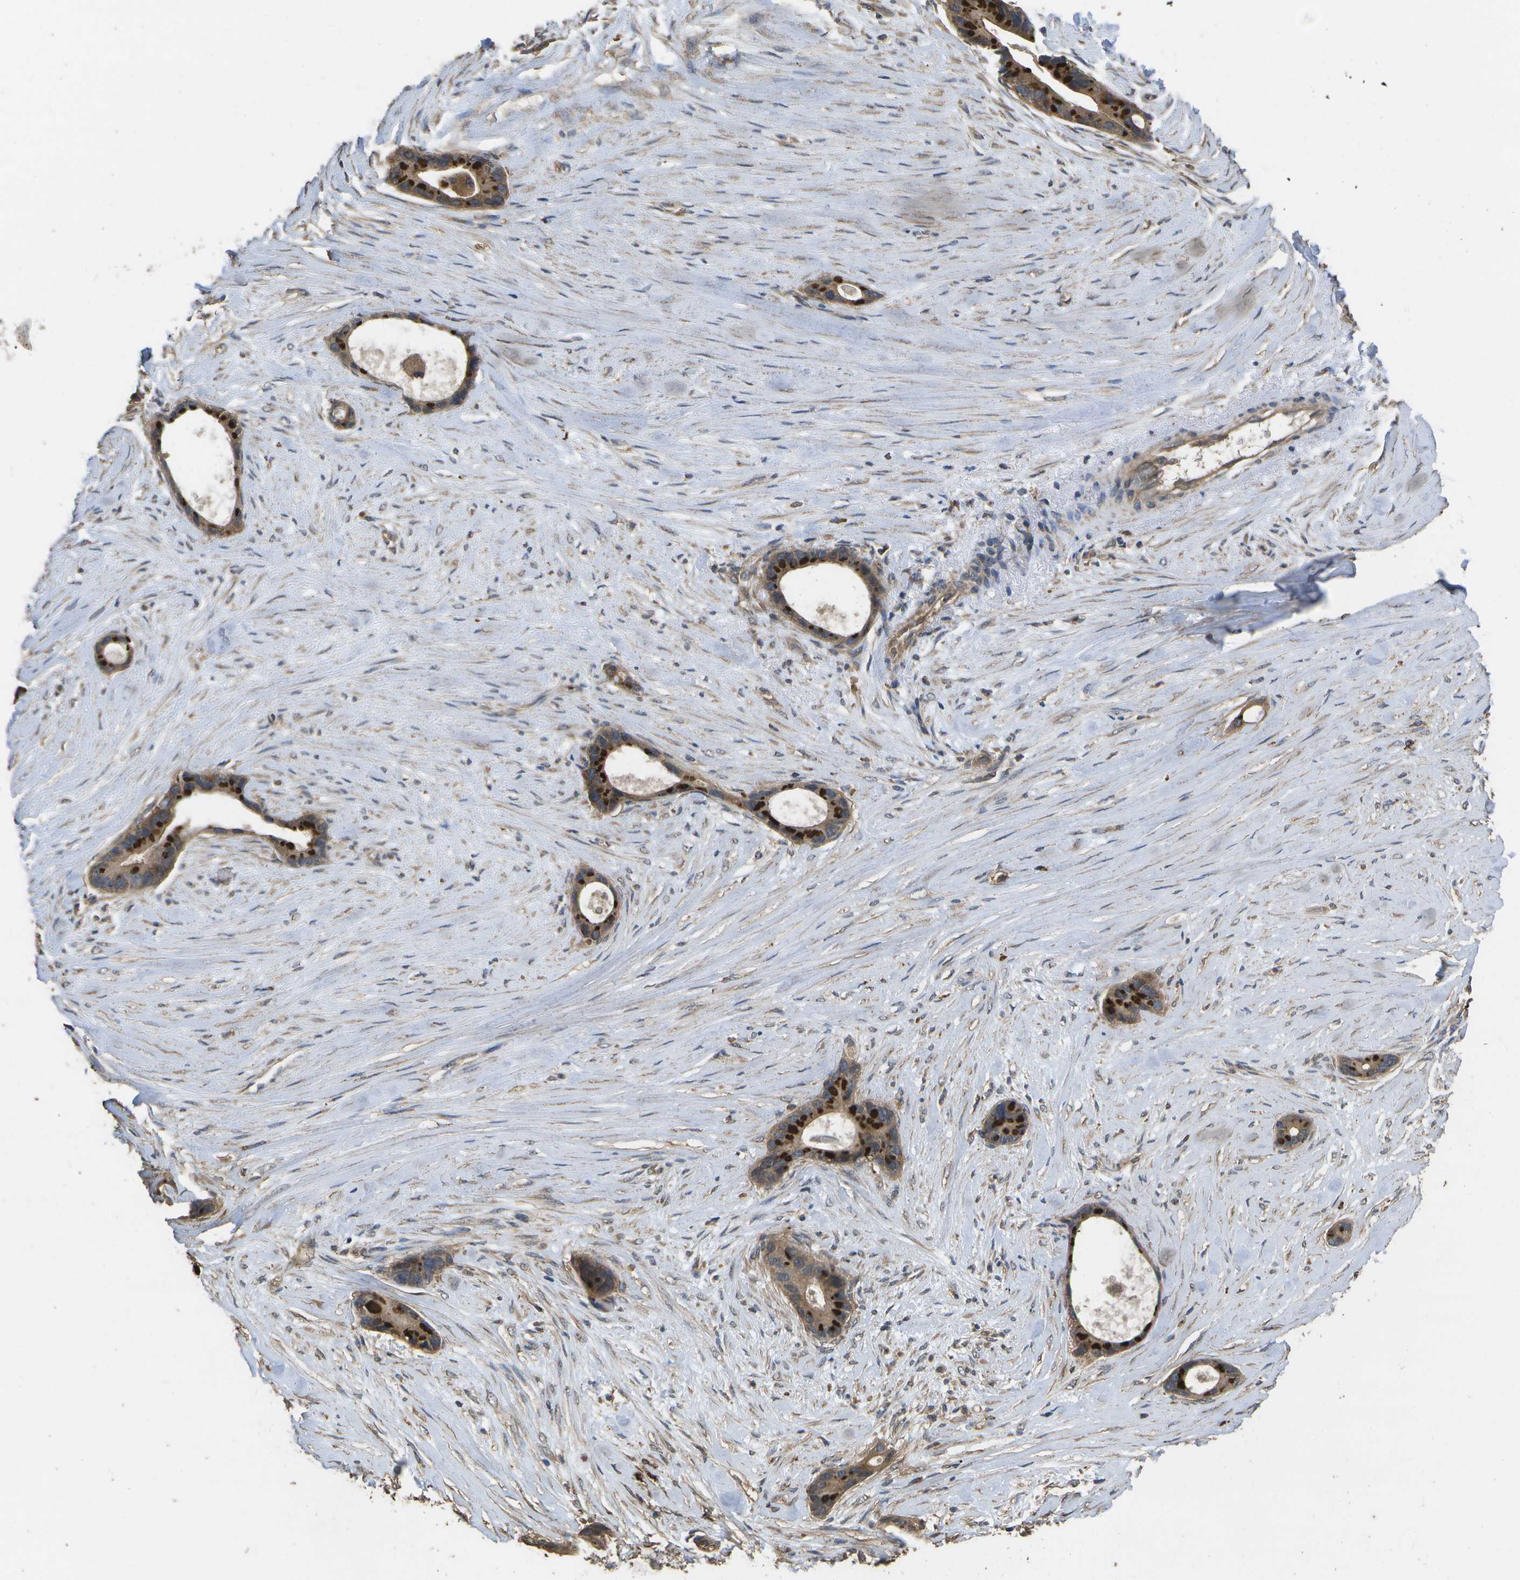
{"staining": {"intensity": "strong", "quantity": ">75%", "location": "cytoplasmic/membranous"}, "tissue": "liver cancer", "cell_type": "Tumor cells", "image_type": "cancer", "snomed": [{"axis": "morphology", "description": "Cholangiocarcinoma"}, {"axis": "topography", "description": "Liver"}], "caption": "Human liver cancer stained with a protein marker demonstrates strong staining in tumor cells.", "gene": "SACS", "patient": {"sex": "female", "age": 55}}